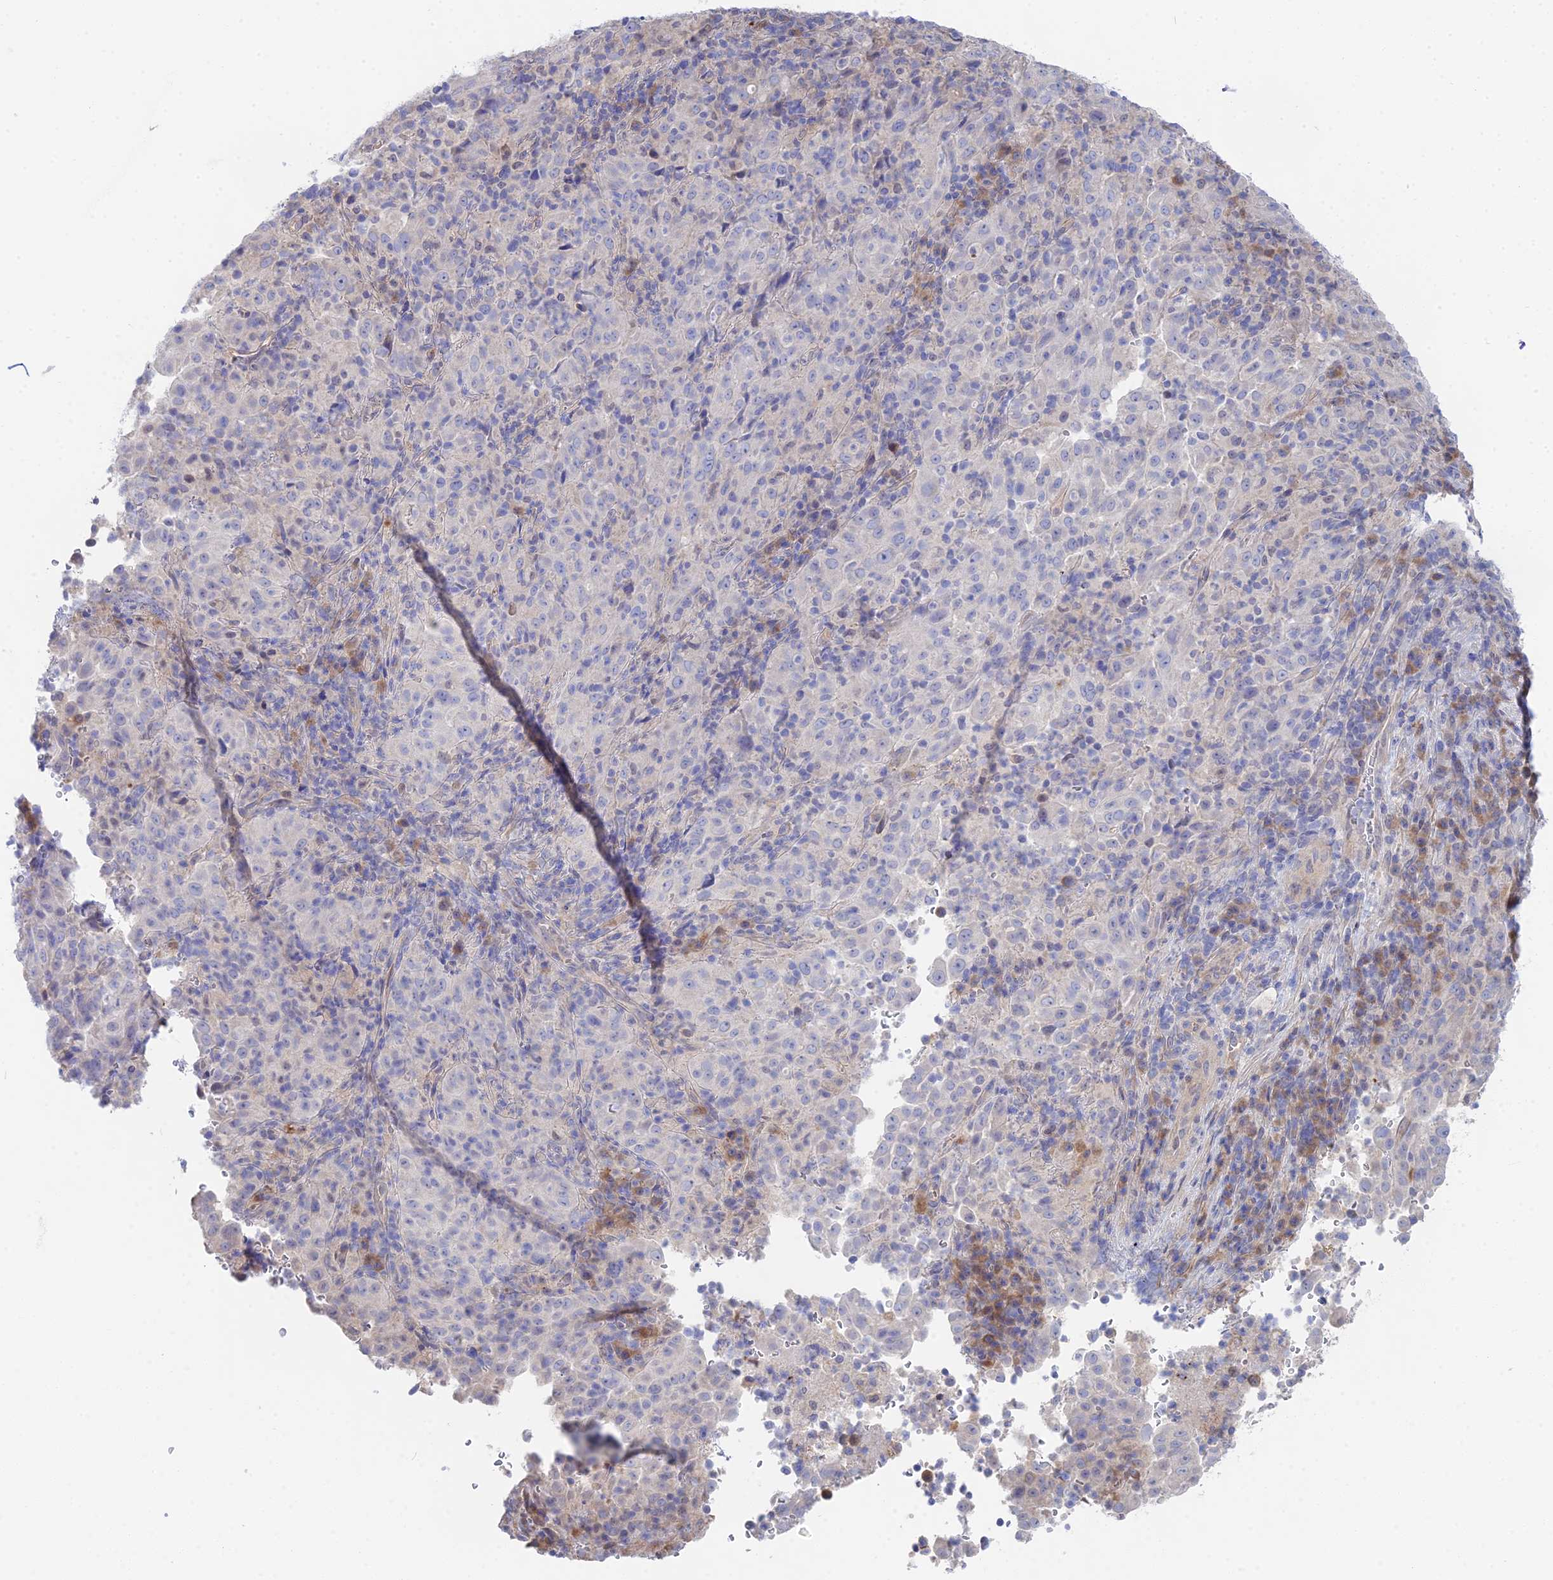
{"staining": {"intensity": "negative", "quantity": "none", "location": "none"}, "tissue": "pancreatic cancer", "cell_type": "Tumor cells", "image_type": "cancer", "snomed": [{"axis": "morphology", "description": "Adenocarcinoma, NOS"}, {"axis": "topography", "description": "Pancreas"}], "caption": "This is an immunohistochemistry (IHC) image of human pancreatic cancer (adenocarcinoma). There is no positivity in tumor cells.", "gene": "DNAH14", "patient": {"sex": "male", "age": 63}}